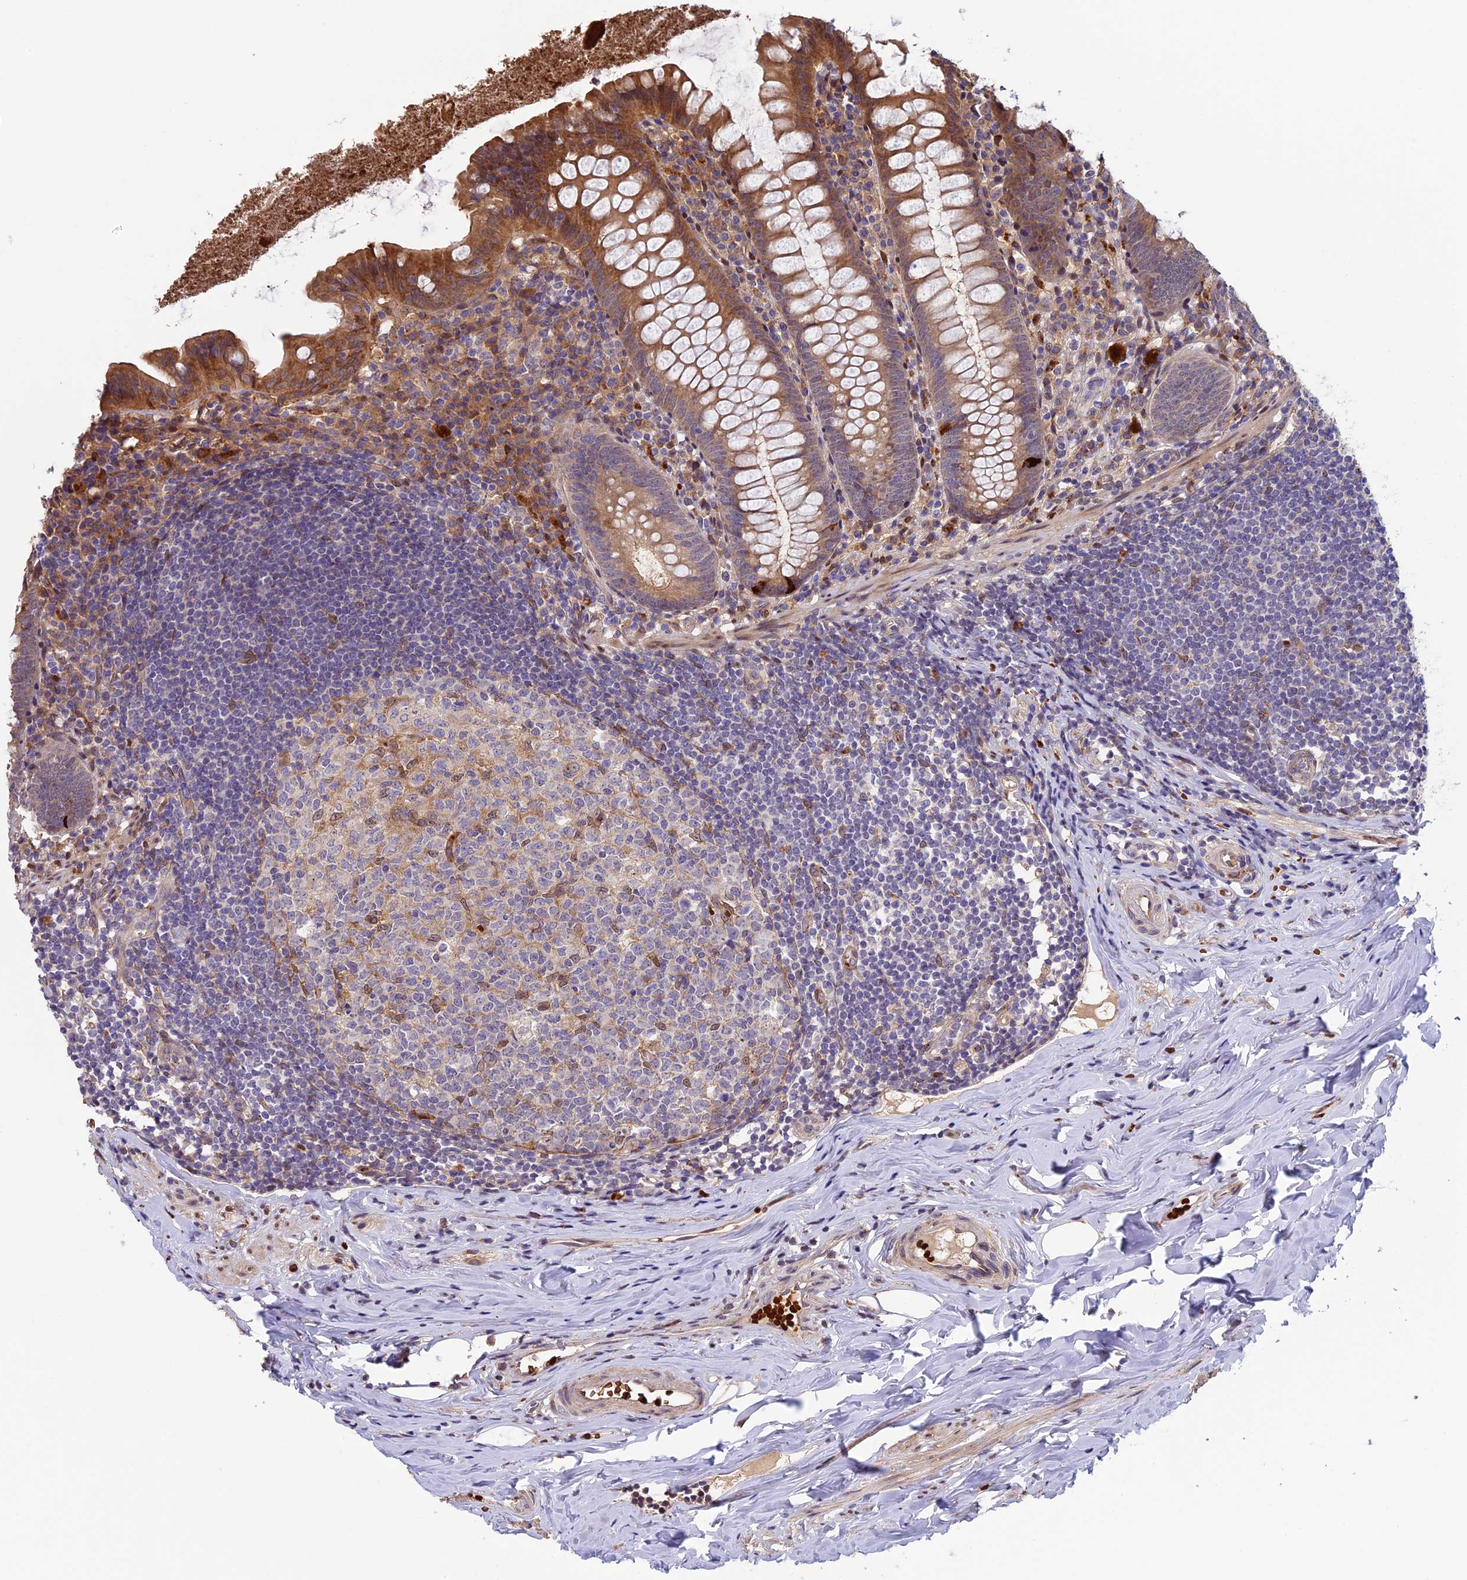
{"staining": {"intensity": "moderate", "quantity": ">75%", "location": "cytoplasmic/membranous"}, "tissue": "appendix", "cell_type": "Glandular cells", "image_type": "normal", "snomed": [{"axis": "morphology", "description": "Normal tissue, NOS"}, {"axis": "topography", "description": "Appendix"}], "caption": "The micrograph exhibits immunohistochemical staining of benign appendix. There is moderate cytoplasmic/membranous expression is present in about >75% of glandular cells.", "gene": "CCDC9B", "patient": {"sex": "female", "age": 51}}